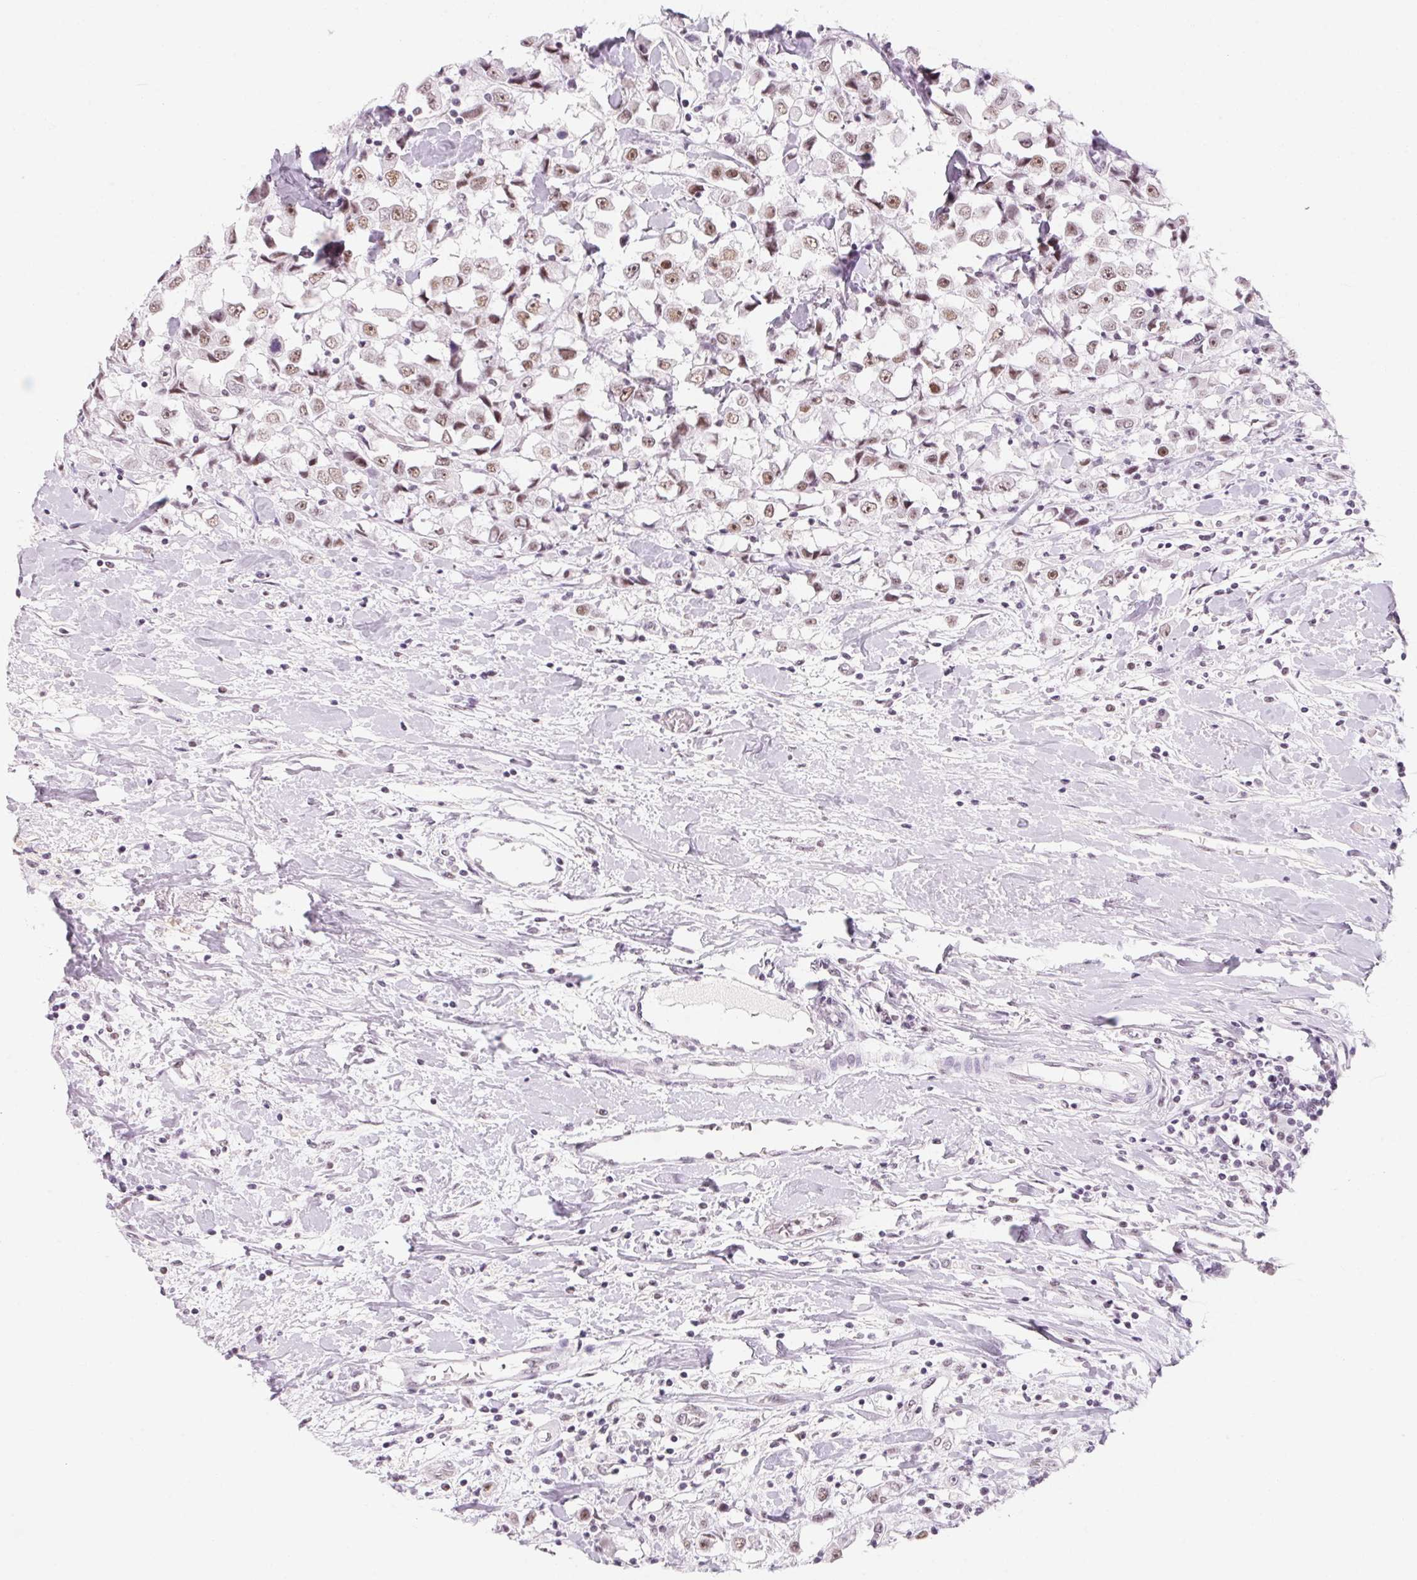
{"staining": {"intensity": "weak", "quantity": "25%-75%", "location": "nuclear"}, "tissue": "breast cancer", "cell_type": "Tumor cells", "image_type": "cancer", "snomed": [{"axis": "morphology", "description": "Duct carcinoma"}, {"axis": "topography", "description": "Breast"}], "caption": "Brown immunohistochemical staining in human breast infiltrating ductal carcinoma shows weak nuclear expression in approximately 25%-75% of tumor cells.", "gene": "ZIC4", "patient": {"sex": "female", "age": 61}}